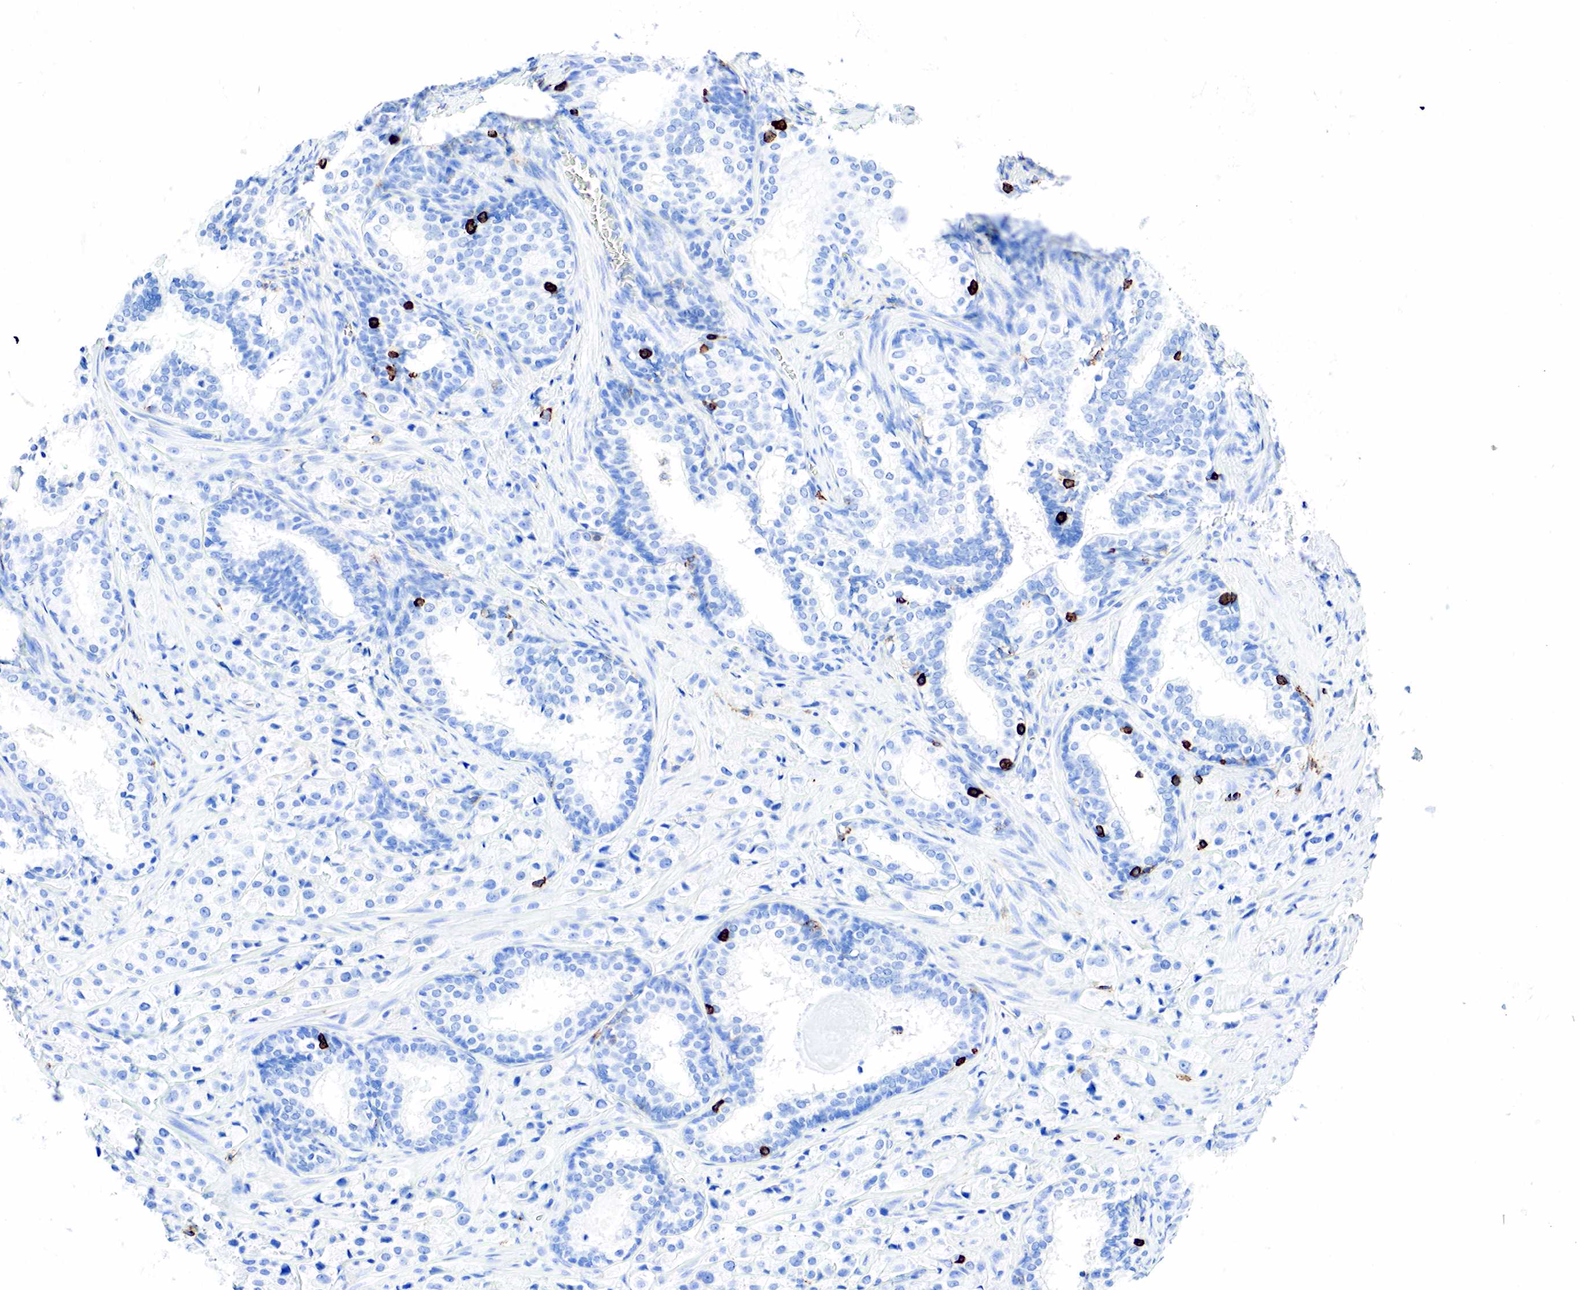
{"staining": {"intensity": "negative", "quantity": "none", "location": "none"}, "tissue": "prostate cancer", "cell_type": "Tumor cells", "image_type": "cancer", "snomed": [{"axis": "morphology", "description": "Adenocarcinoma, Medium grade"}, {"axis": "topography", "description": "Prostate"}], "caption": "Protein analysis of prostate cancer reveals no significant staining in tumor cells.", "gene": "PTPRC", "patient": {"sex": "male", "age": 70}}